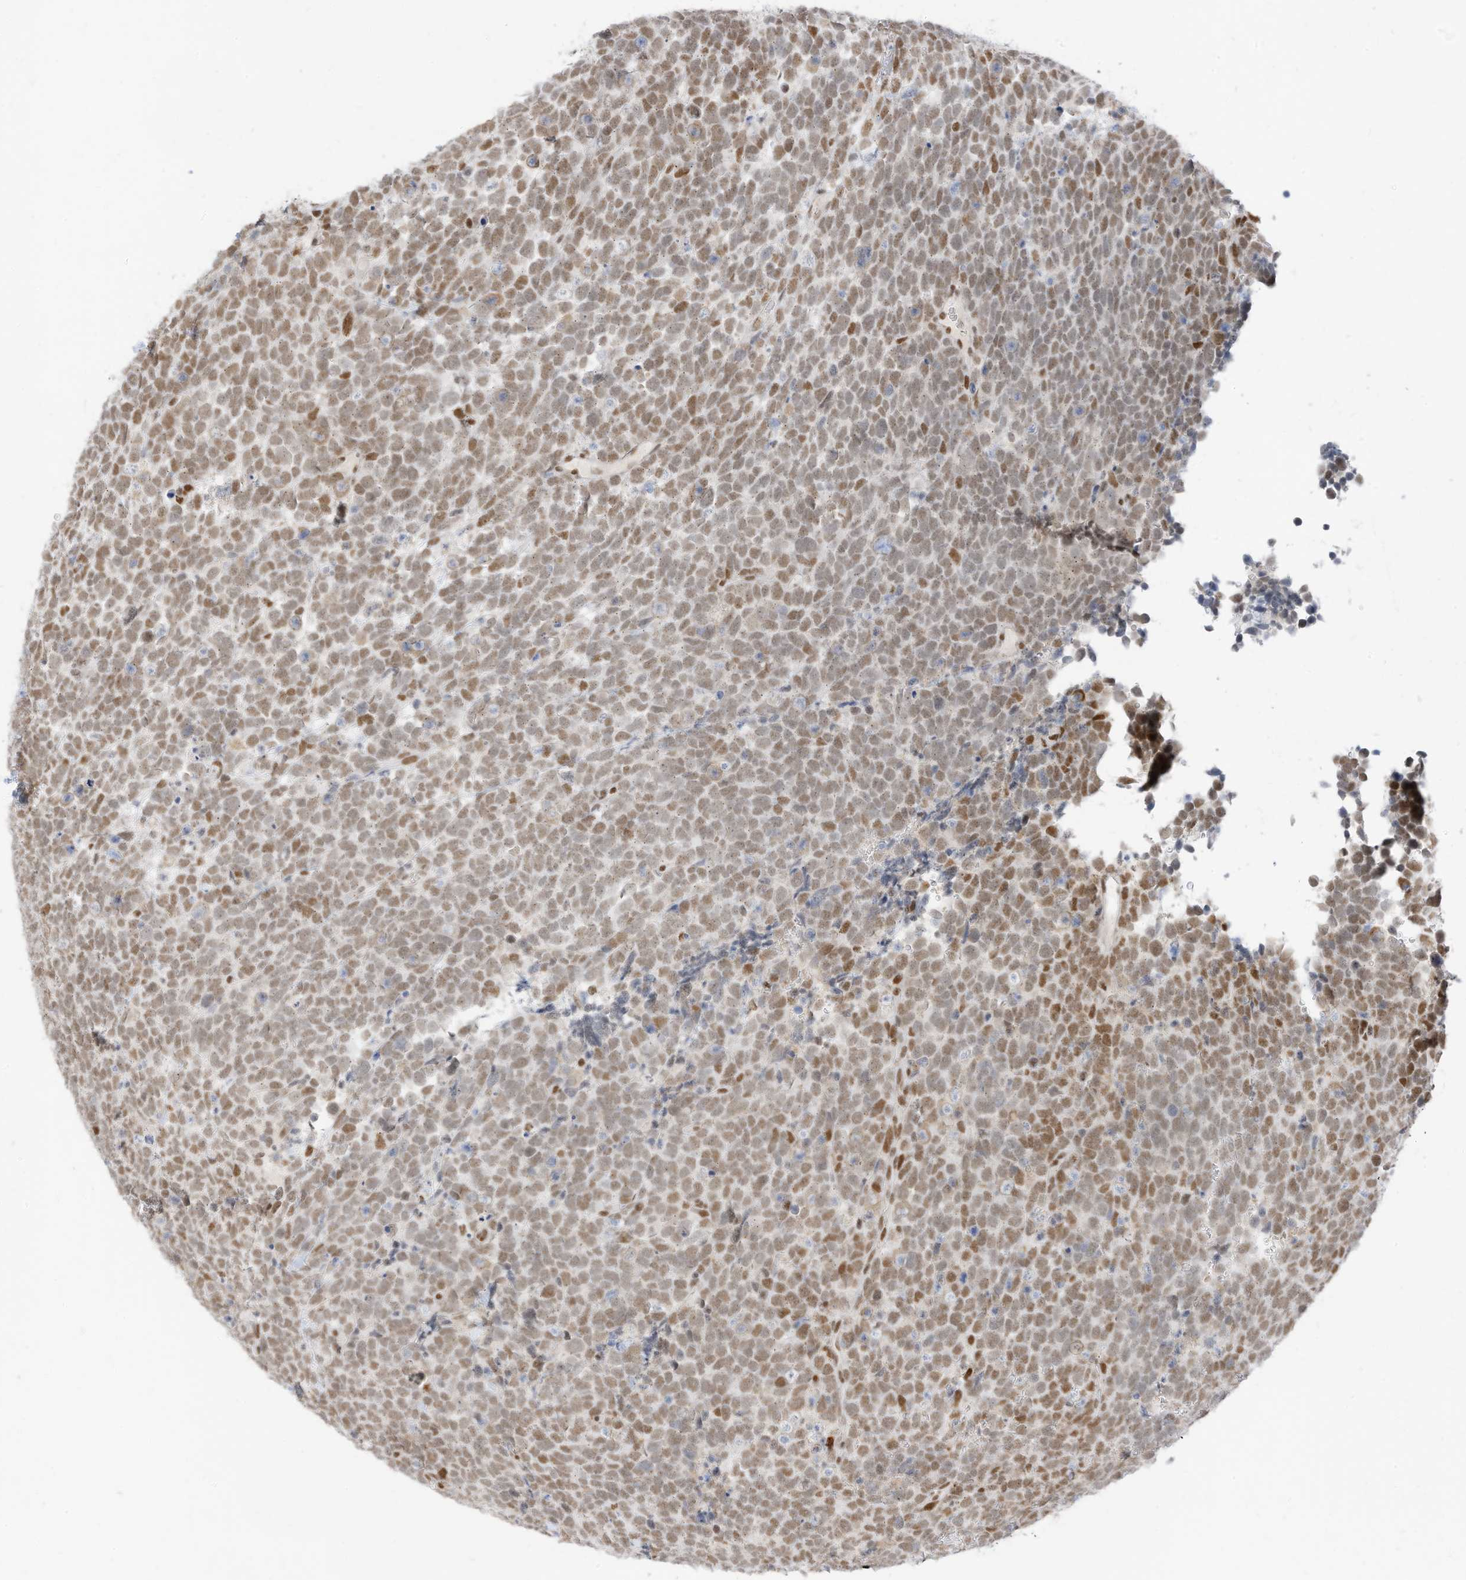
{"staining": {"intensity": "moderate", "quantity": ">75%", "location": "nuclear"}, "tissue": "urothelial cancer", "cell_type": "Tumor cells", "image_type": "cancer", "snomed": [{"axis": "morphology", "description": "Urothelial carcinoma, High grade"}, {"axis": "topography", "description": "Urinary bladder"}], "caption": "Human urothelial carcinoma (high-grade) stained for a protein (brown) demonstrates moderate nuclear positive positivity in approximately >75% of tumor cells.", "gene": "SMARCA2", "patient": {"sex": "female", "age": 82}}